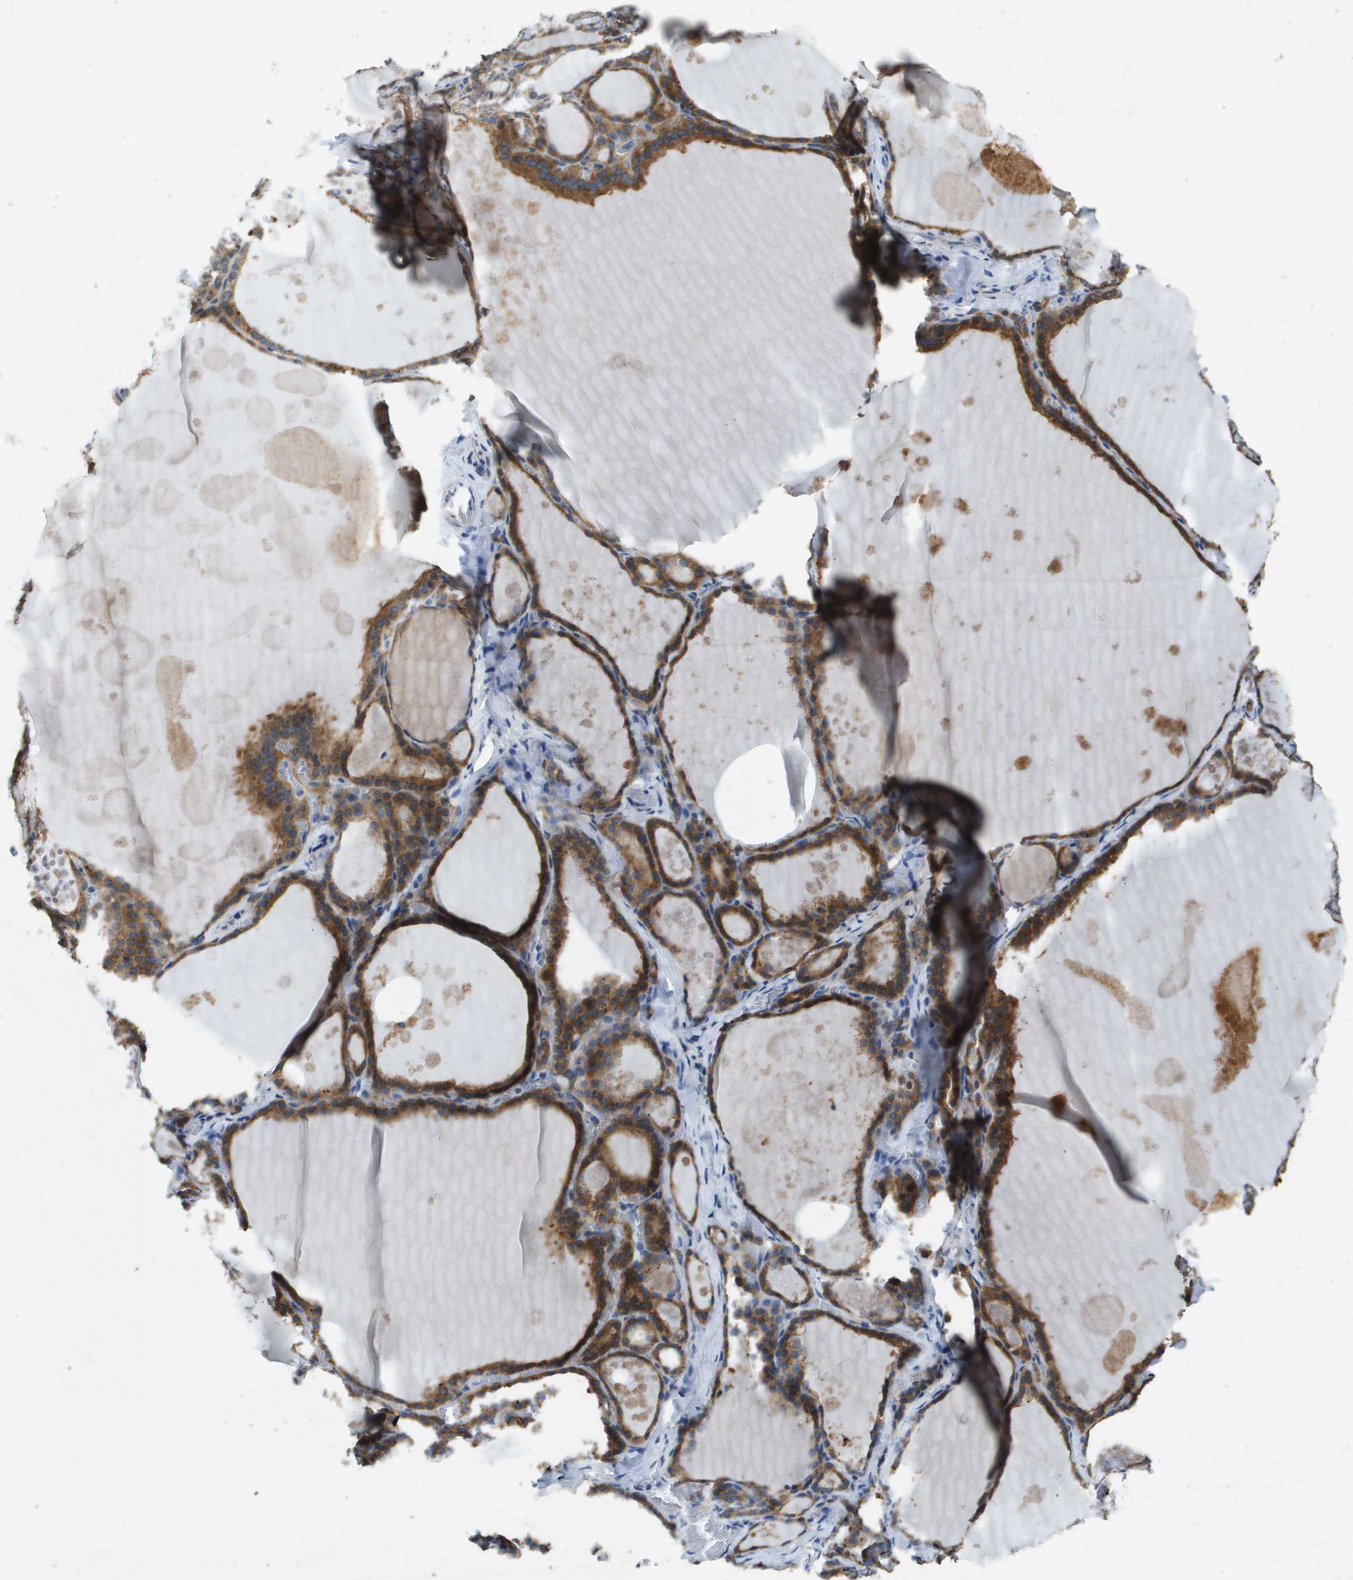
{"staining": {"intensity": "moderate", "quantity": ">75%", "location": "cytoplasmic/membranous"}, "tissue": "thyroid gland", "cell_type": "Glandular cells", "image_type": "normal", "snomed": [{"axis": "morphology", "description": "Normal tissue, NOS"}, {"axis": "topography", "description": "Thyroid gland"}], "caption": "Normal thyroid gland displays moderate cytoplasmic/membranous expression in approximately >75% of glandular cells (DAB (3,3'-diaminobenzidine) = brown stain, brightfield microscopy at high magnification)..", "gene": "PTPRT", "patient": {"sex": "male", "age": 56}}